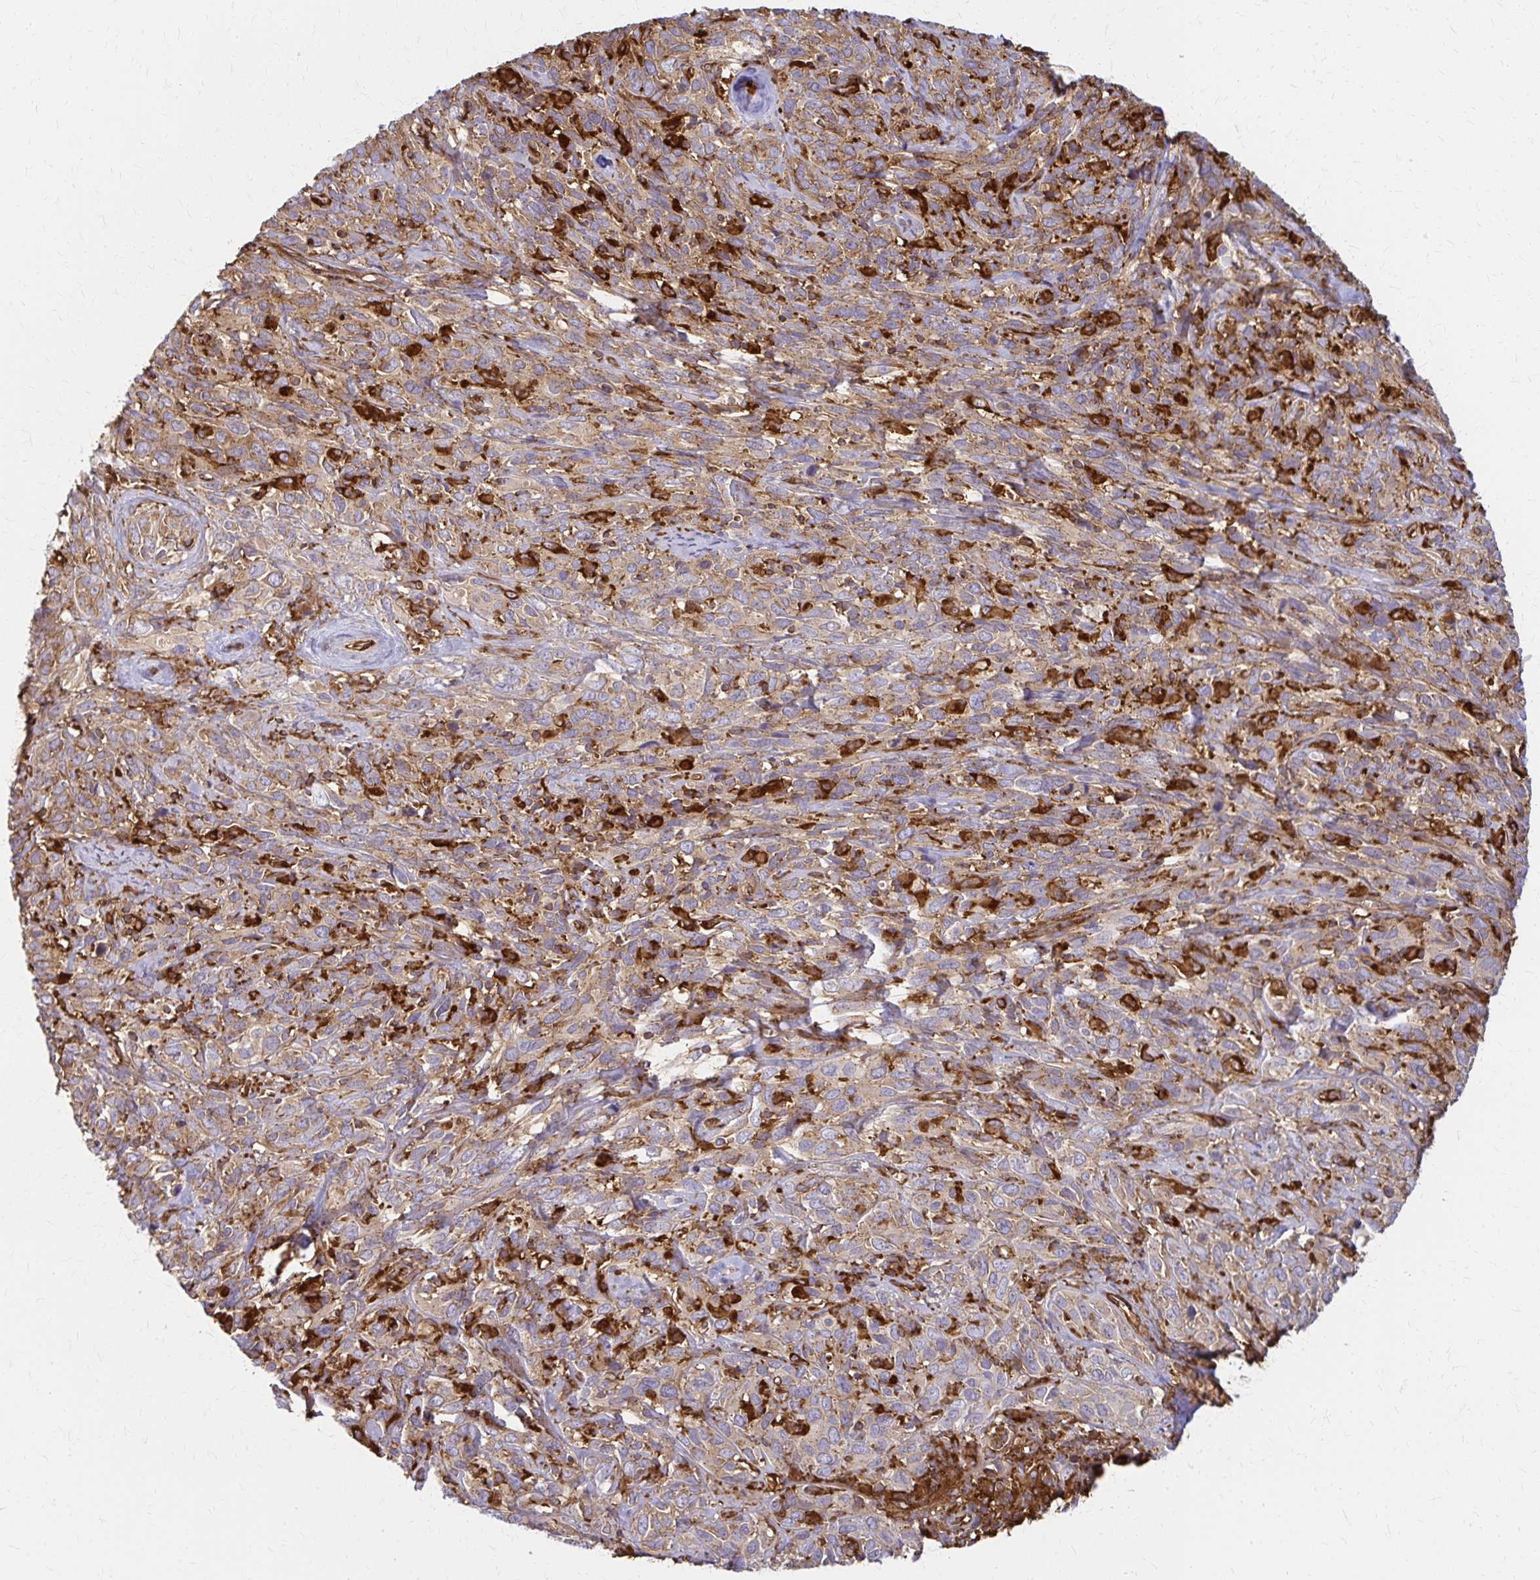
{"staining": {"intensity": "moderate", "quantity": ">75%", "location": "cytoplasmic/membranous"}, "tissue": "cervical cancer", "cell_type": "Tumor cells", "image_type": "cancer", "snomed": [{"axis": "morphology", "description": "Normal tissue, NOS"}, {"axis": "morphology", "description": "Squamous cell carcinoma, NOS"}, {"axis": "topography", "description": "Cervix"}], "caption": "Immunohistochemical staining of squamous cell carcinoma (cervical) exhibits medium levels of moderate cytoplasmic/membranous protein positivity in approximately >75% of tumor cells.", "gene": "WASF2", "patient": {"sex": "female", "age": 51}}